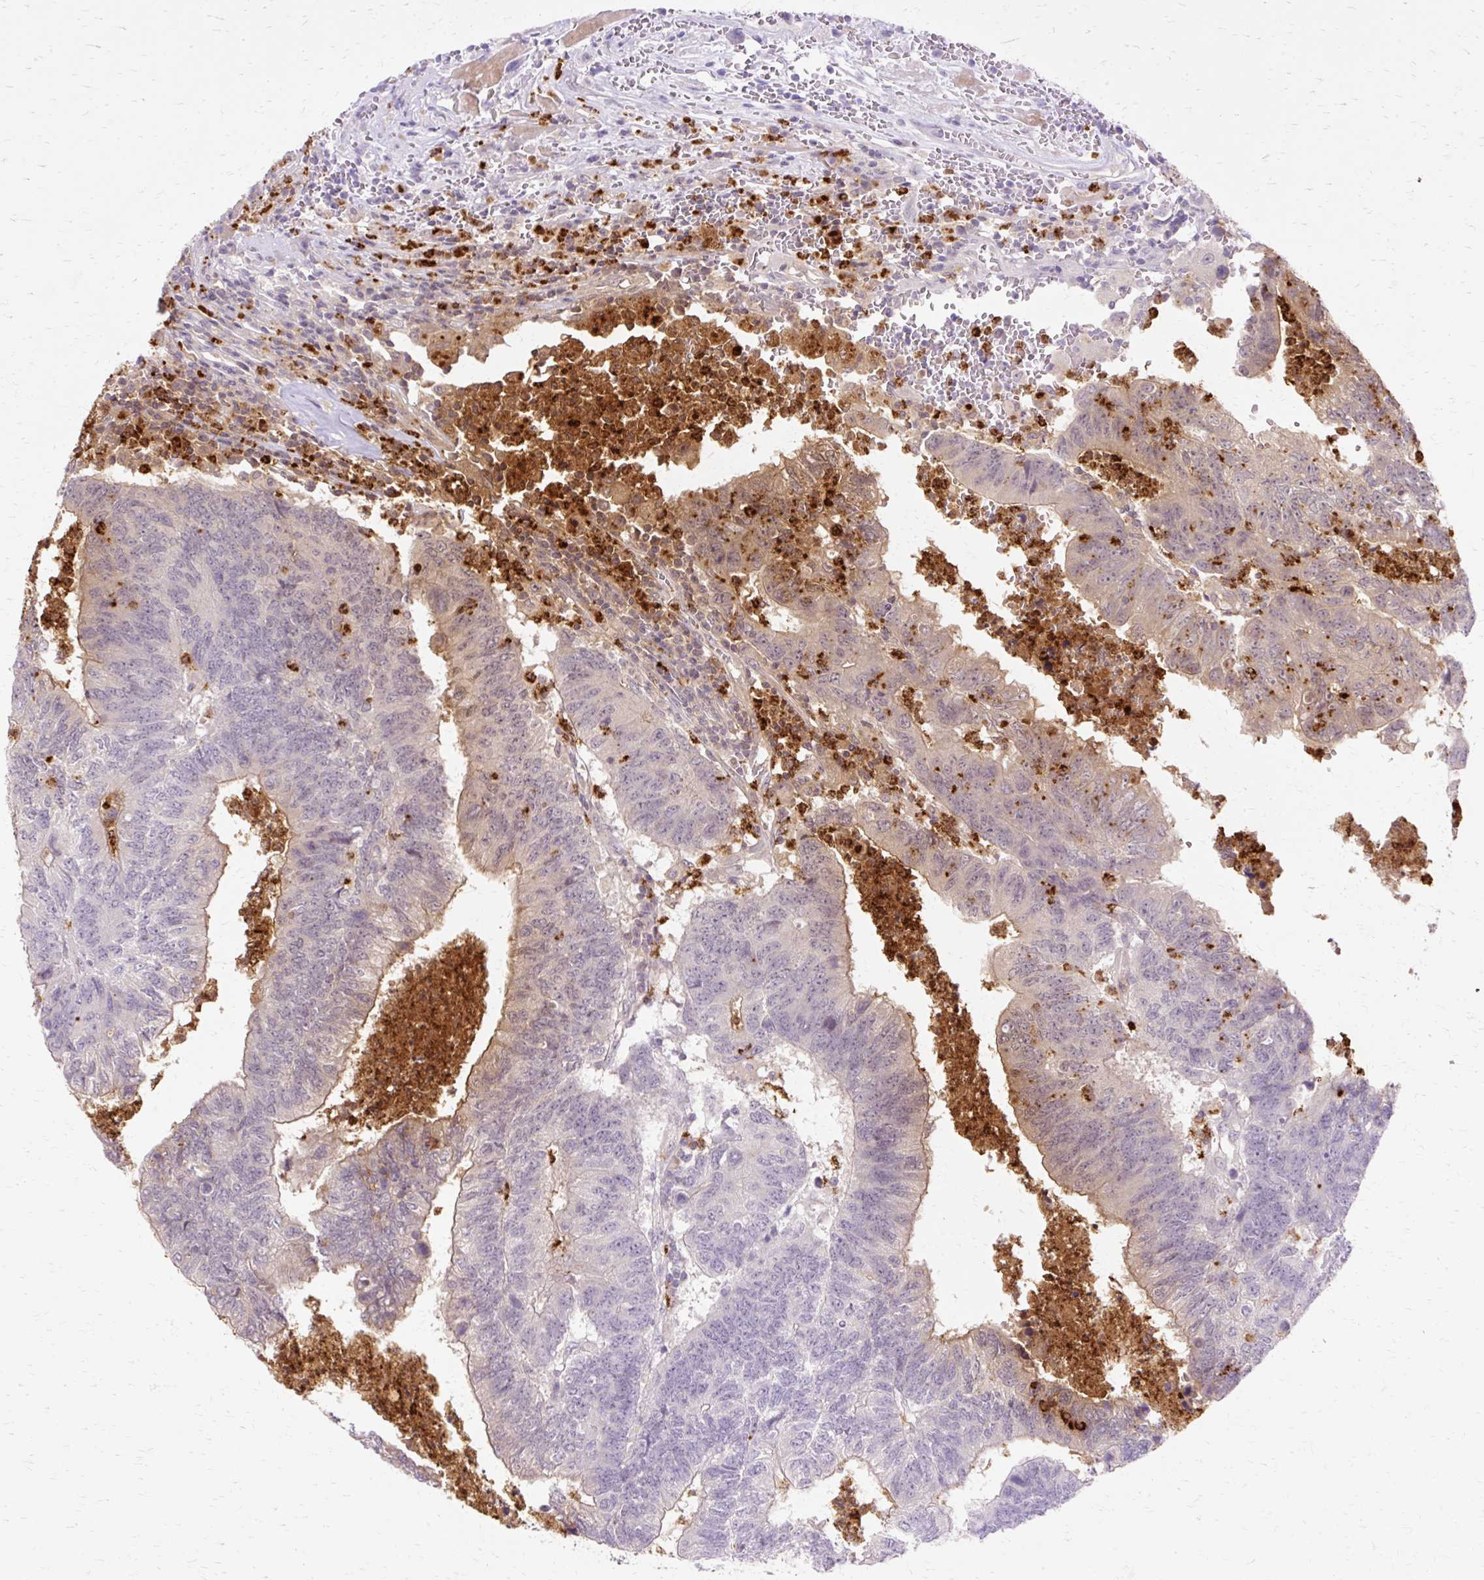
{"staining": {"intensity": "weak", "quantity": "<25%", "location": "cytoplasmic/membranous"}, "tissue": "colorectal cancer", "cell_type": "Tumor cells", "image_type": "cancer", "snomed": [{"axis": "morphology", "description": "Adenocarcinoma, NOS"}, {"axis": "topography", "description": "Colon"}], "caption": "Immunohistochemistry (IHC) photomicrograph of human colorectal cancer (adenocarcinoma) stained for a protein (brown), which demonstrates no expression in tumor cells.", "gene": "DEFA1", "patient": {"sex": "female", "age": 48}}